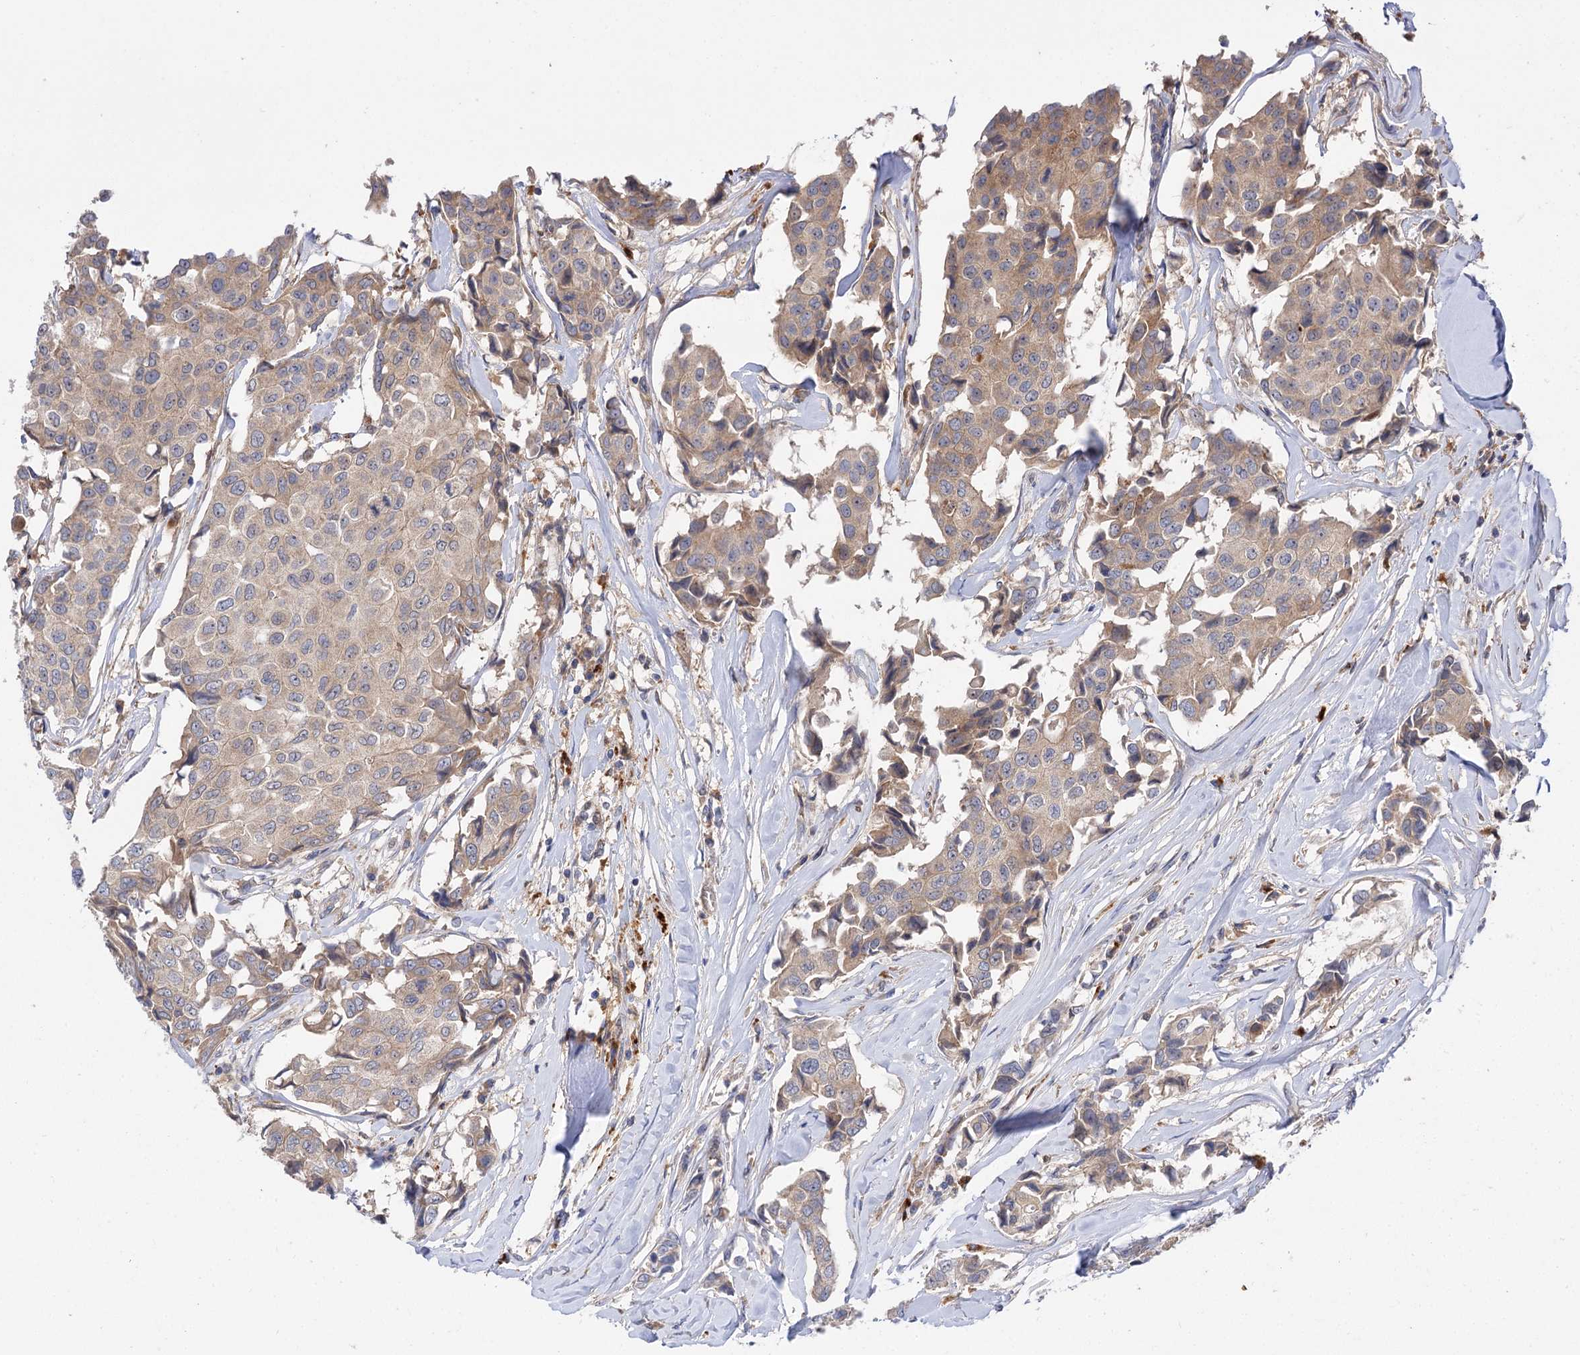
{"staining": {"intensity": "weak", "quantity": "<25%", "location": "cytoplasmic/membranous"}, "tissue": "breast cancer", "cell_type": "Tumor cells", "image_type": "cancer", "snomed": [{"axis": "morphology", "description": "Duct carcinoma"}, {"axis": "topography", "description": "Breast"}], "caption": "DAB (3,3'-diaminobenzidine) immunohistochemical staining of breast intraductal carcinoma shows no significant positivity in tumor cells.", "gene": "PATL1", "patient": {"sex": "female", "age": 80}}